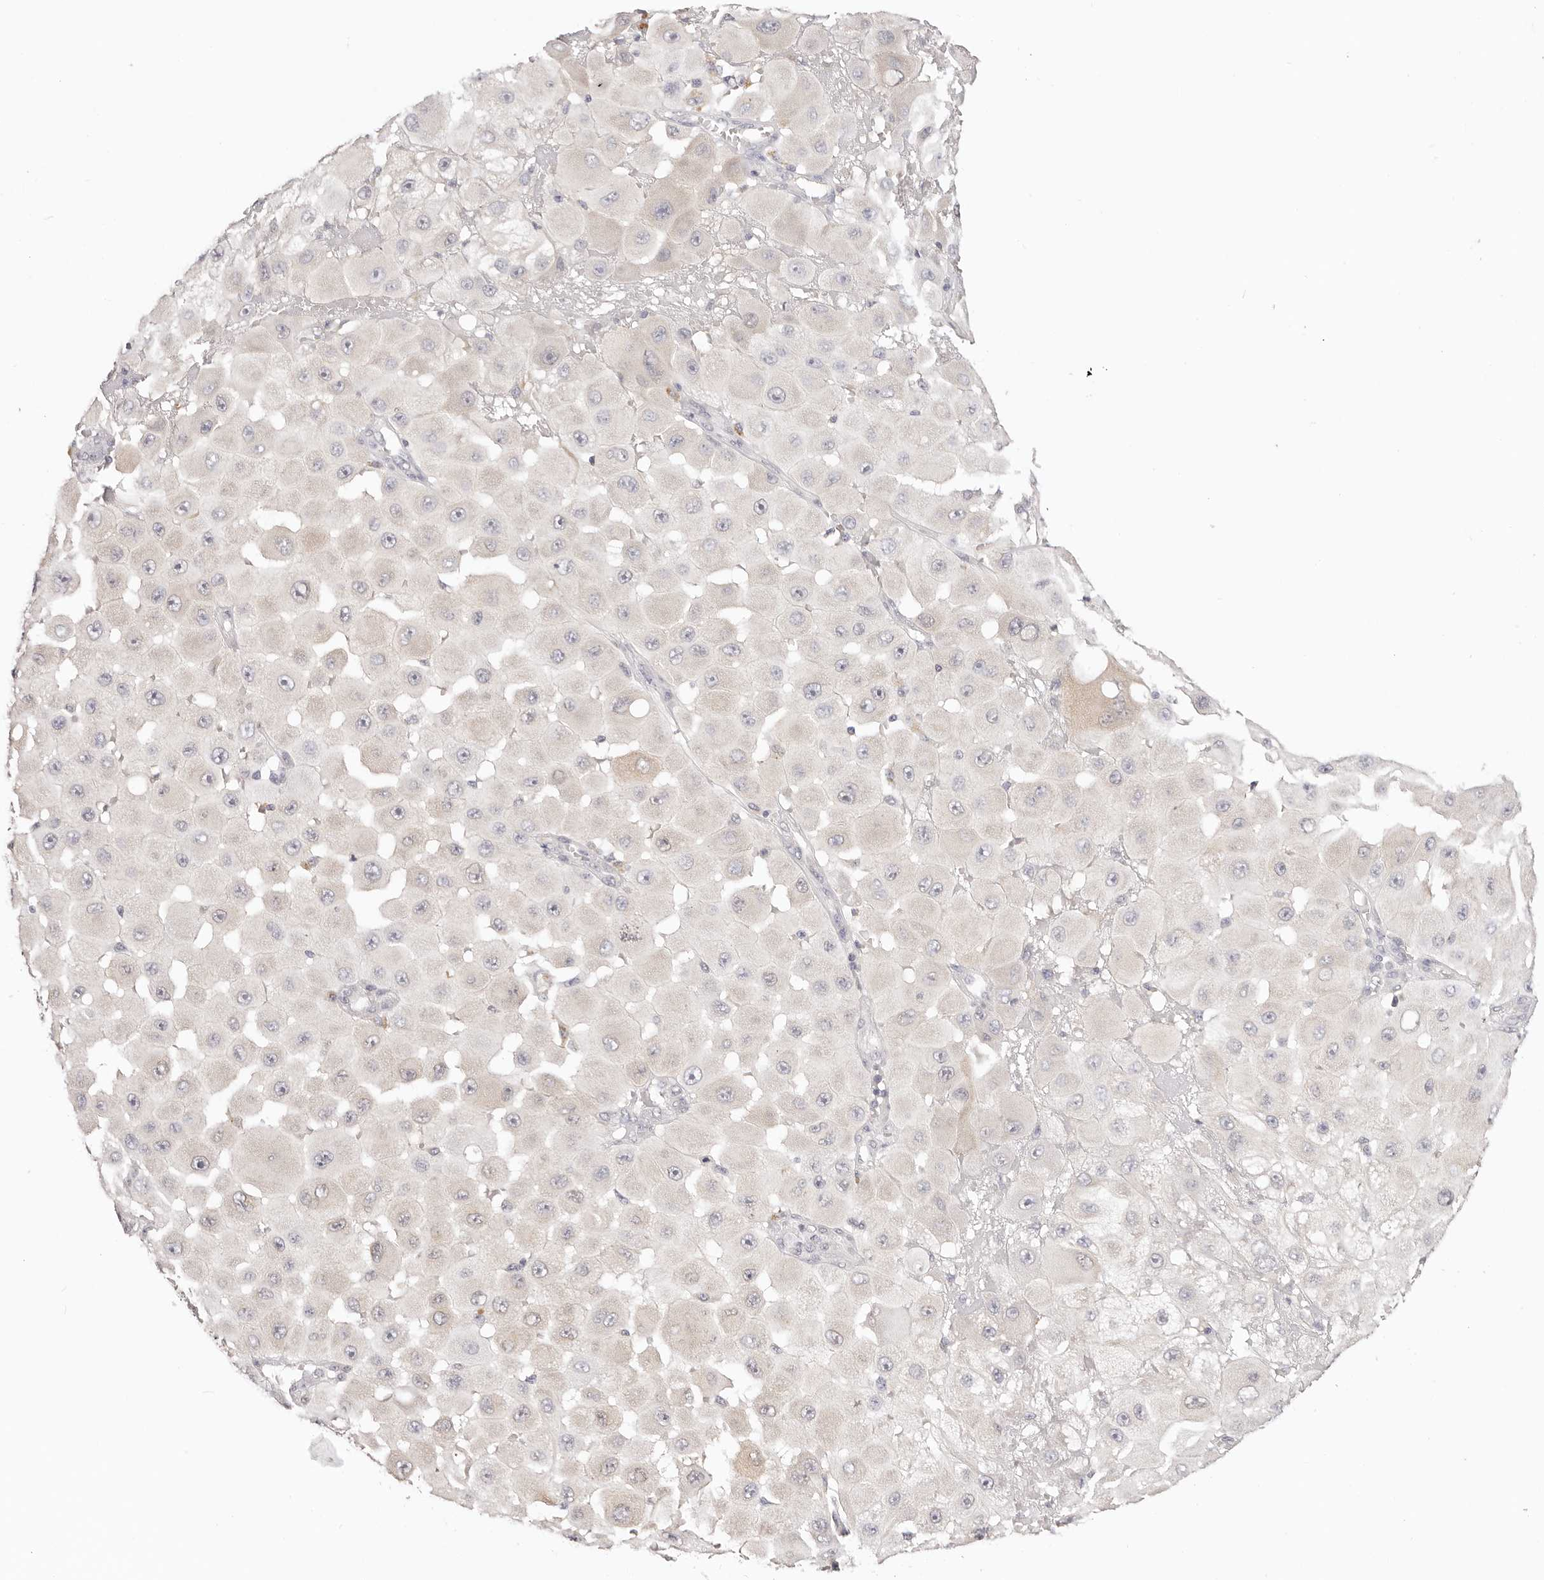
{"staining": {"intensity": "negative", "quantity": "none", "location": "none"}, "tissue": "melanoma", "cell_type": "Tumor cells", "image_type": "cancer", "snomed": [{"axis": "morphology", "description": "Malignant melanoma, NOS"}, {"axis": "topography", "description": "Skin"}], "caption": "Immunohistochemistry (IHC) histopathology image of neoplastic tissue: malignant melanoma stained with DAB exhibits no significant protein expression in tumor cells.", "gene": "GGPS1", "patient": {"sex": "female", "age": 81}}